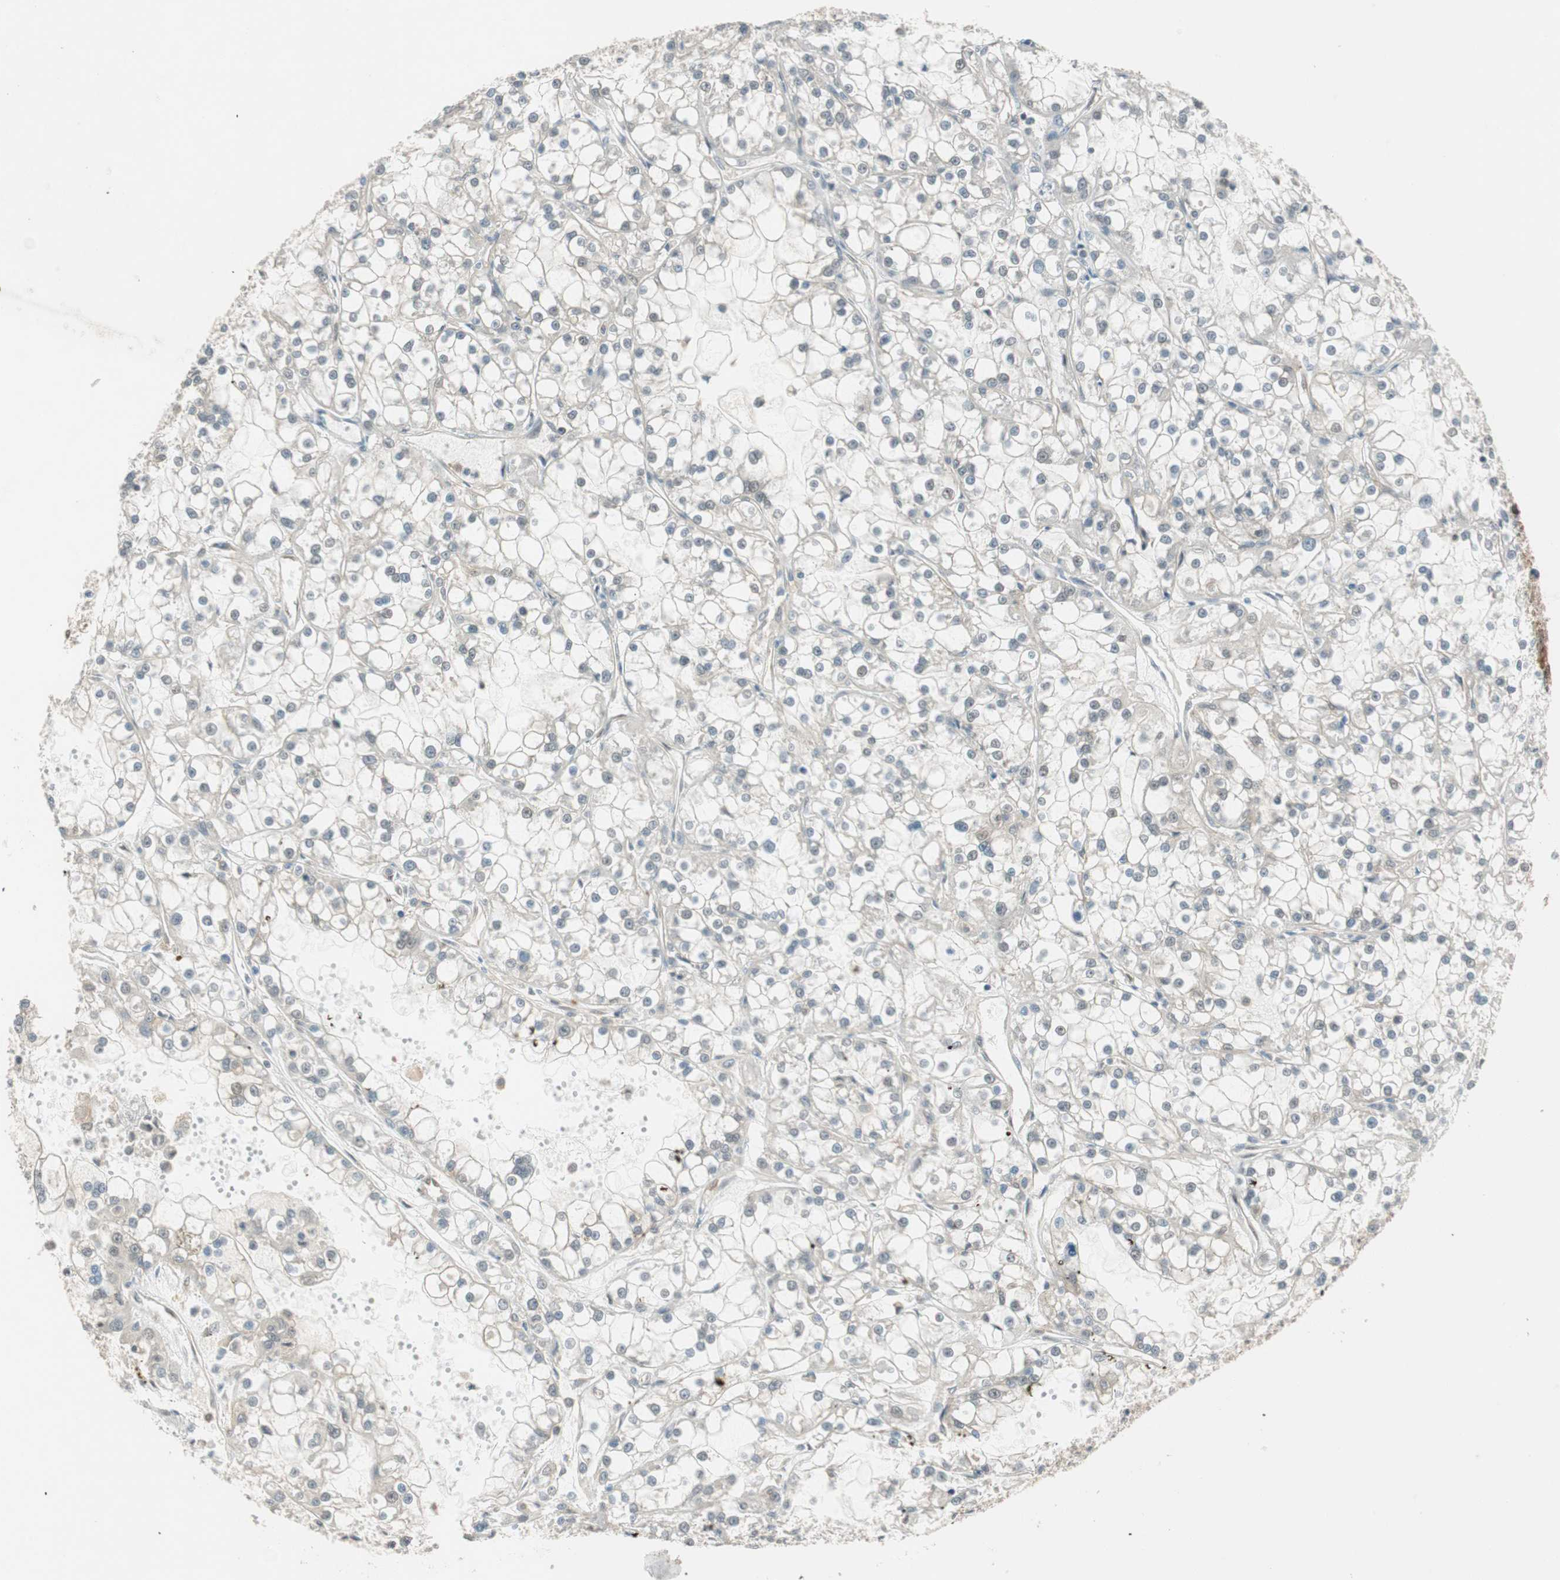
{"staining": {"intensity": "weak", "quantity": "<25%", "location": "cytoplasmic/membranous,nuclear"}, "tissue": "renal cancer", "cell_type": "Tumor cells", "image_type": "cancer", "snomed": [{"axis": "morphology", "description": "Adenocarcinoma, NOS"}, {"axis": "topography", "description": "Kidney"}], "caption": "This is an immunohistochemistry (IHC) histopathology image of renal cancer. There is no positivity in tumor cells.", "gene": "PSMD8", "patient": {"sex": "female", "age": 52}}